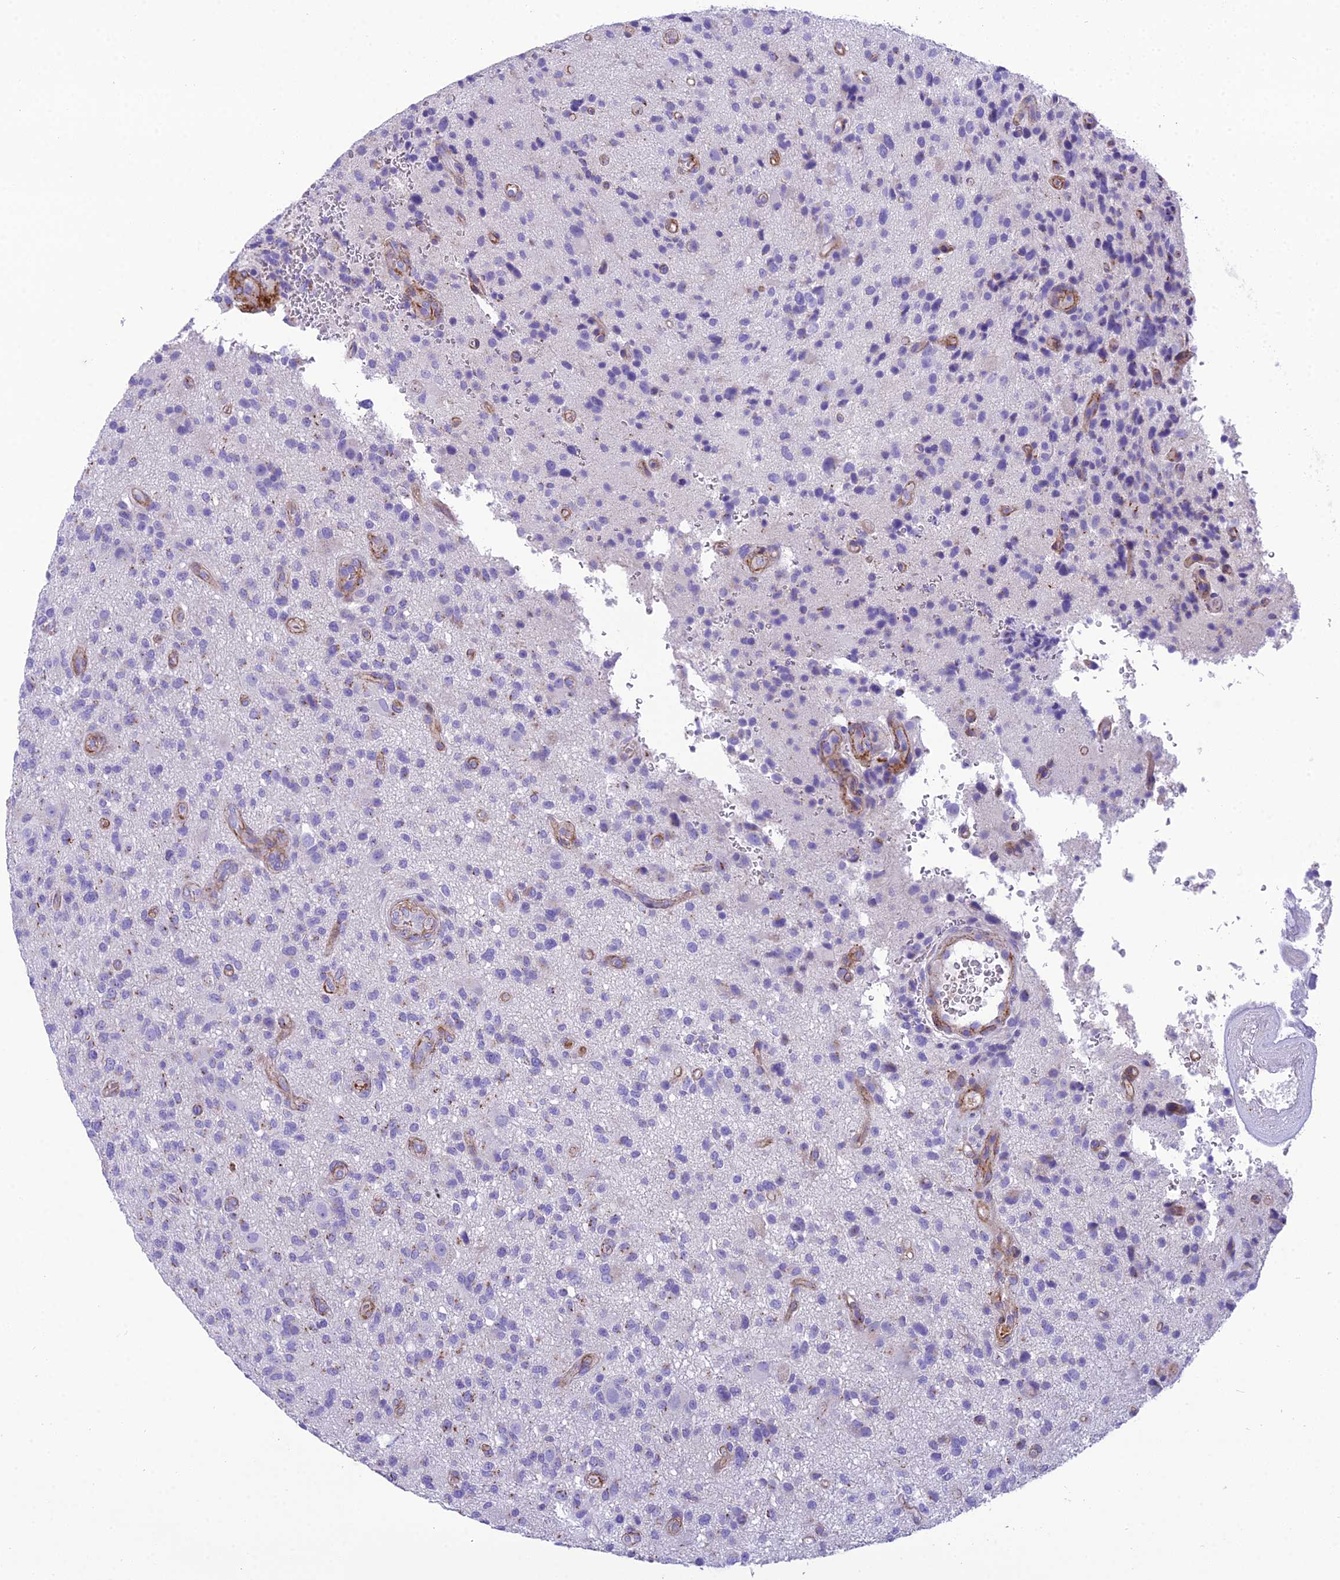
{"staining": {"intensity": "negative", "quantity": "none", "location": "none"}, "tissue": "glioma", "cell_type": "Tumor cells", "image_type": "cancer", "snomed": [{"axis": "morphology", "description": "Glioma, malignant, High grade"}, {"axis": "topography", "description": "Brain"}], "caption": "DAB immunohistochemical staining of glioma reveals no significant expression in tumor cells.", "gene": "GFRA1", "patient": {"sex": "male", "age": 47}}